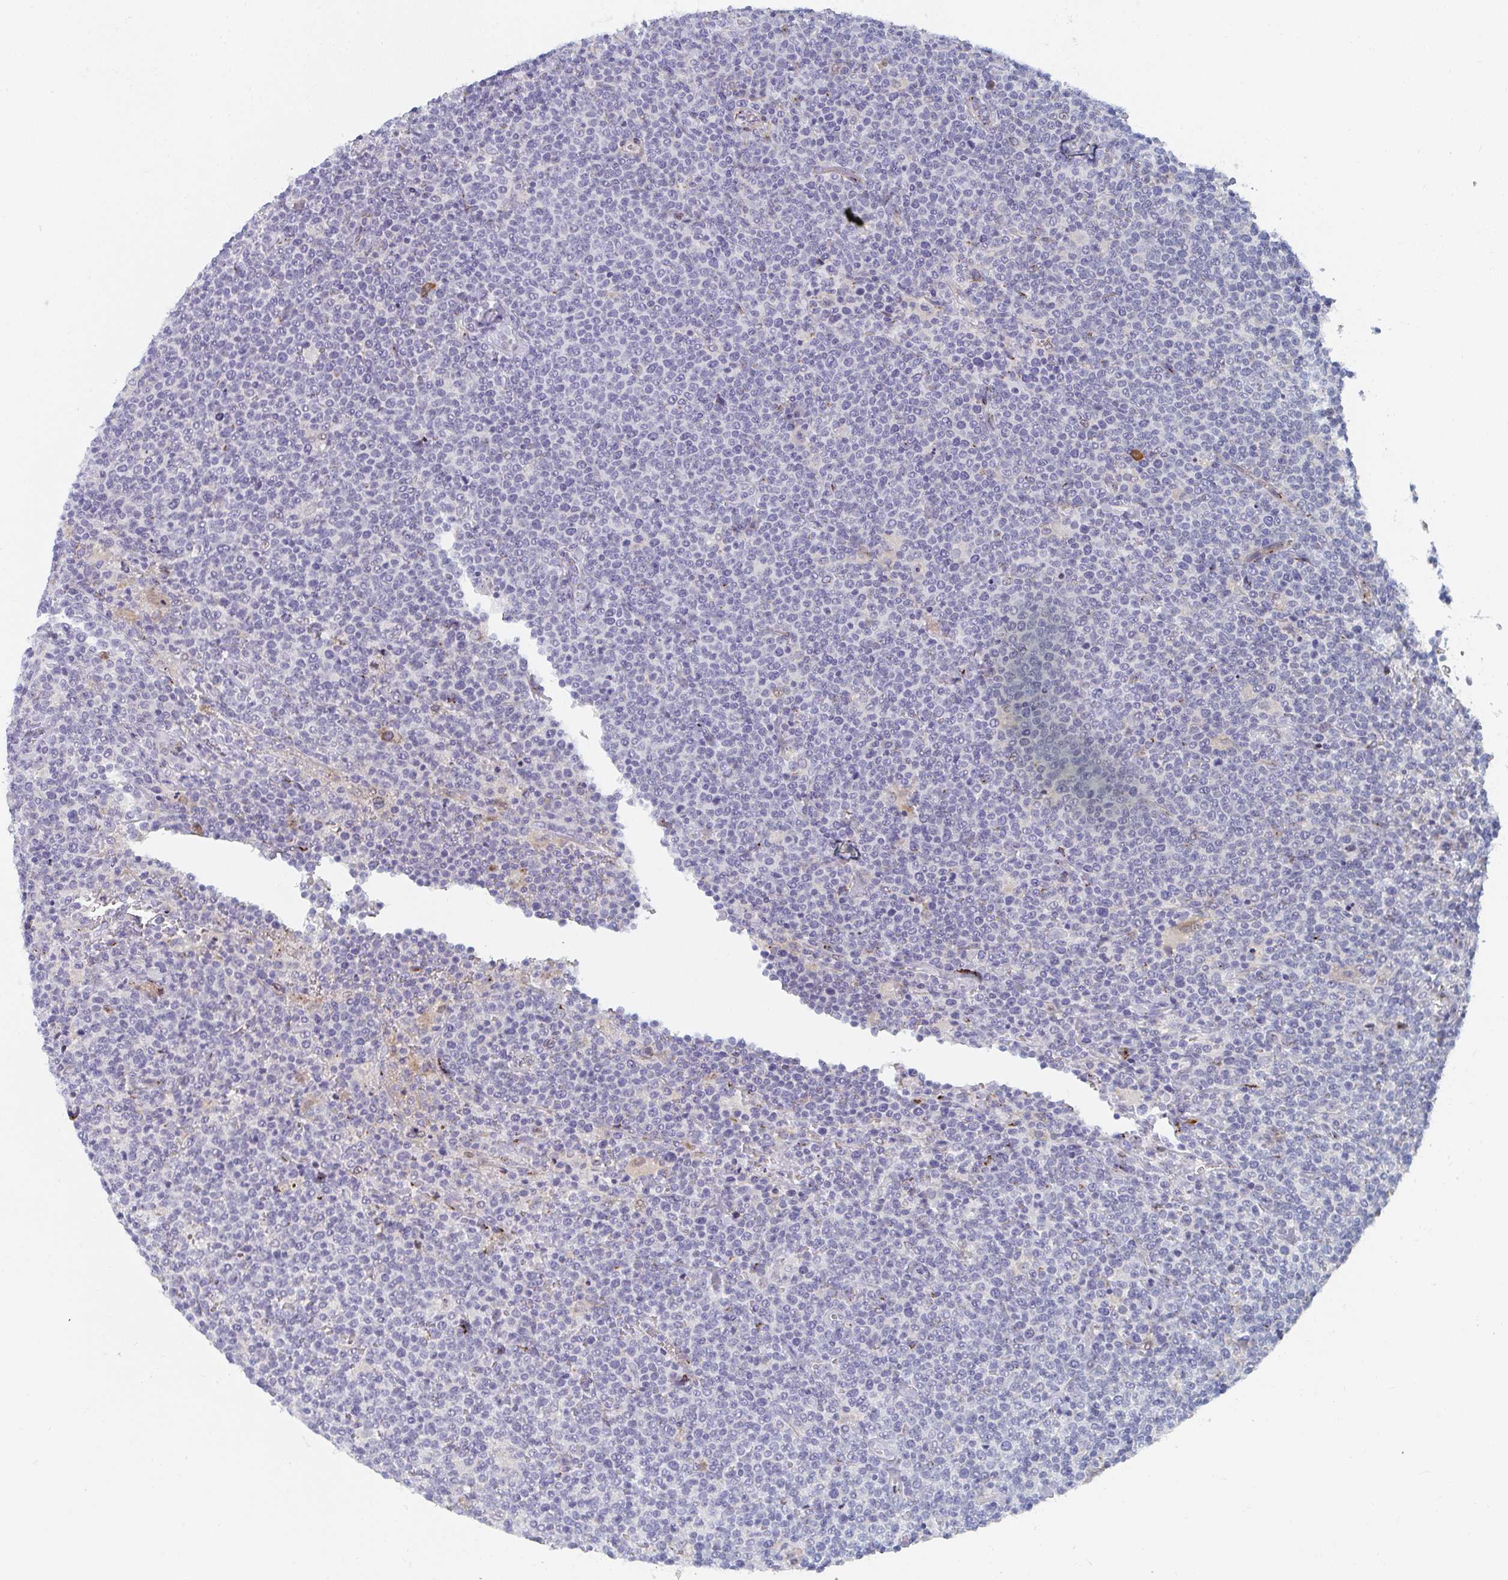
{"staining": {"intensity": "negative", "quantity": "none", "location": "none"}, "tissue": "lymphoma", "cell_type": "Tumor cells", "image_type": "cancer", "snomed": [{"axis": "morphology", "description": "Malignant lymphoma, non-Hodgkin's type, High grade"}, {"axis": "topography", "description": "Lymph node"}], "caption": "Tumor cells are negative for brown protein staining in malignant lymphoma, non-Hodgkin's type (high-grade). Nuclei are stained in blue.", "gene": "PSMG1", "patient": {"sex": "male", "age": 61}}